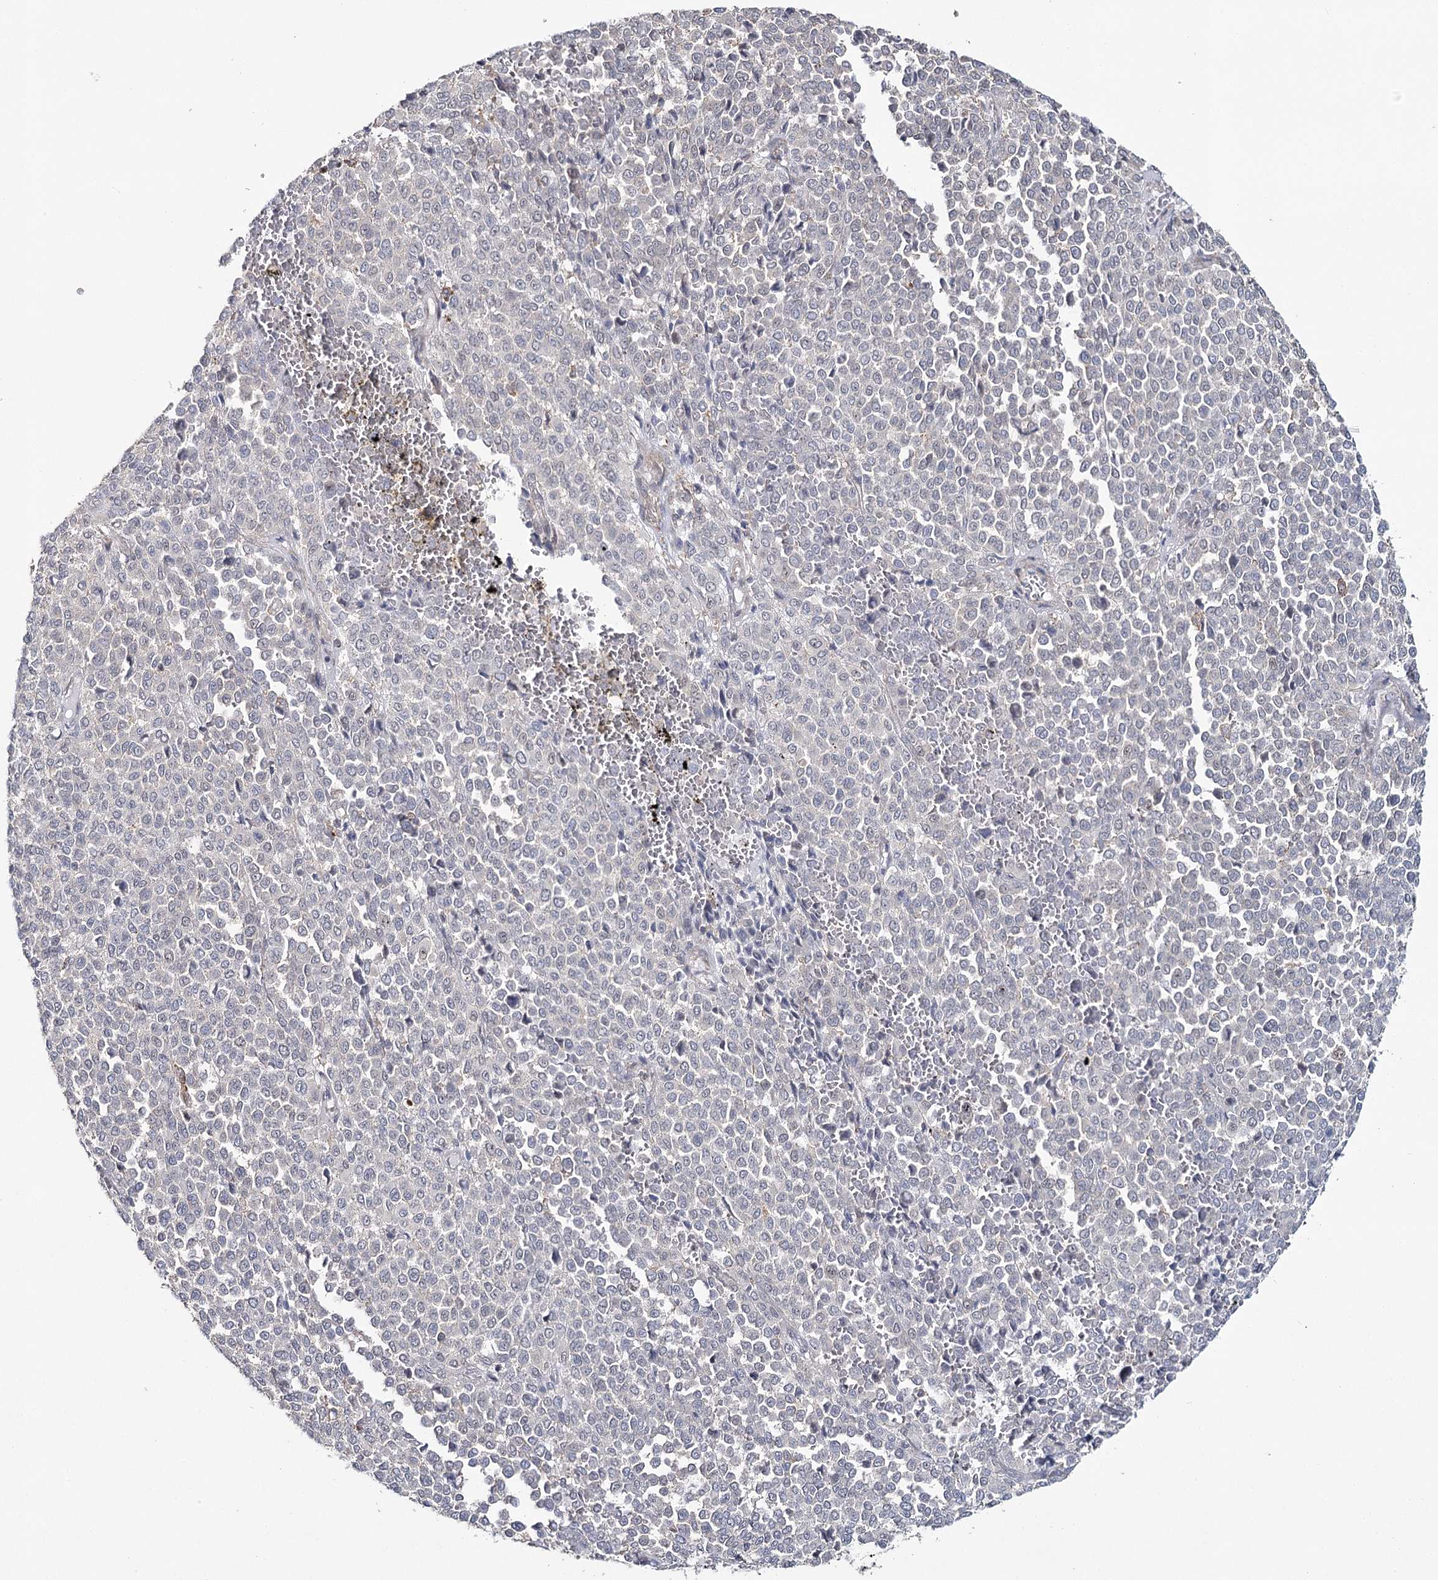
{"staining": {"intensity": "negative", "quantity": "none", "location": "none"}, "tissue": "melanoma", "cell_type": "Tumor cells", "image_type": "cancer", "snomed": [{"axis": "morphology", "description": "Malignant melanoma, Metastatic site"}, {"axis": "topography", "description": "Pancreas"}], "caption": "The immunohistochemistry histopathology image has no significant positivity in tumor cells of malignant melanoma (metastatic site) tissue.", "gene": "ZC3H8", "patient": {"sex": "female", "age": 30}}